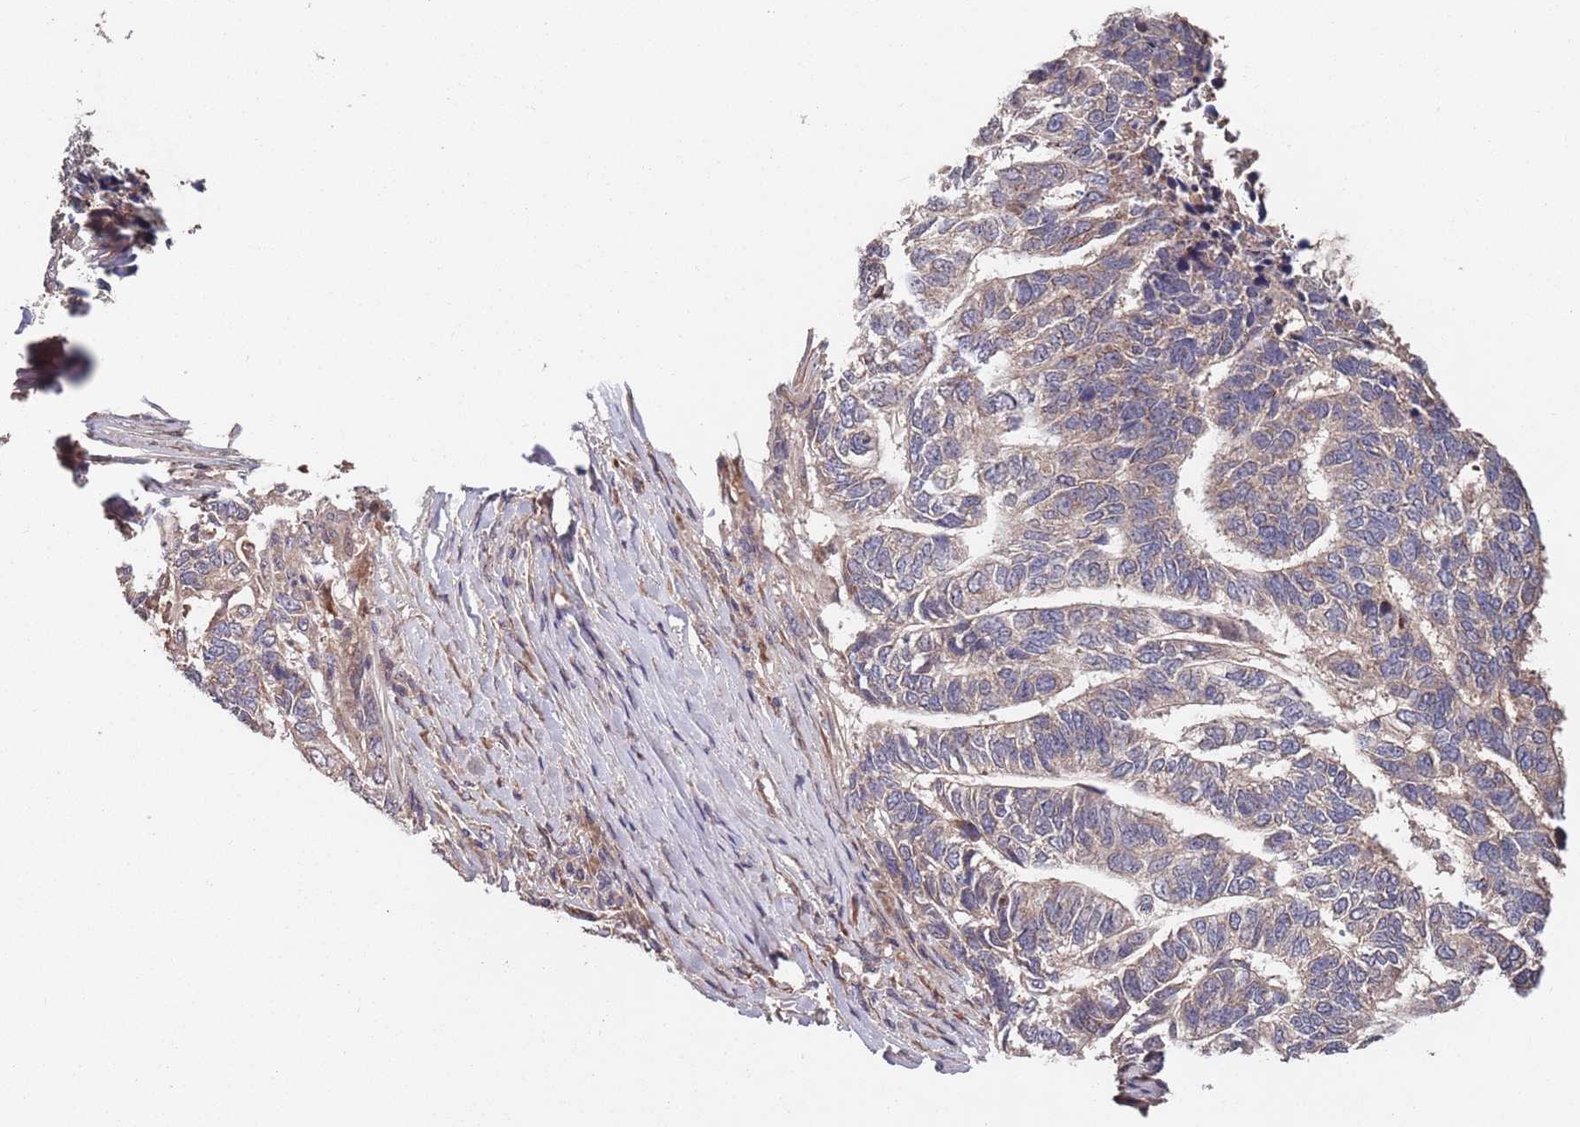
{"staining": {"intensity": "negative", "quantity": "none", "location": "none"}, "tissue": "skin cancer", "cell_type": "Tumor cells", "image_type": "cancer", "snomed": [{"axis": "morphology", "description": "Basal cell carcinoma"}, {"axis": "topography", "description": "Skin"}], "caption": "Photomicrograph shows no significant protein expression in tumor cells of skin basal cell carcinoma. (DAB (3,3'-diaminobenzidine) immunohistochemistry (IHC) visualized using brightfield microscopy, high magnification).", "gene": "UNC45A", "patient": {"sex": "female", "age": 65}}